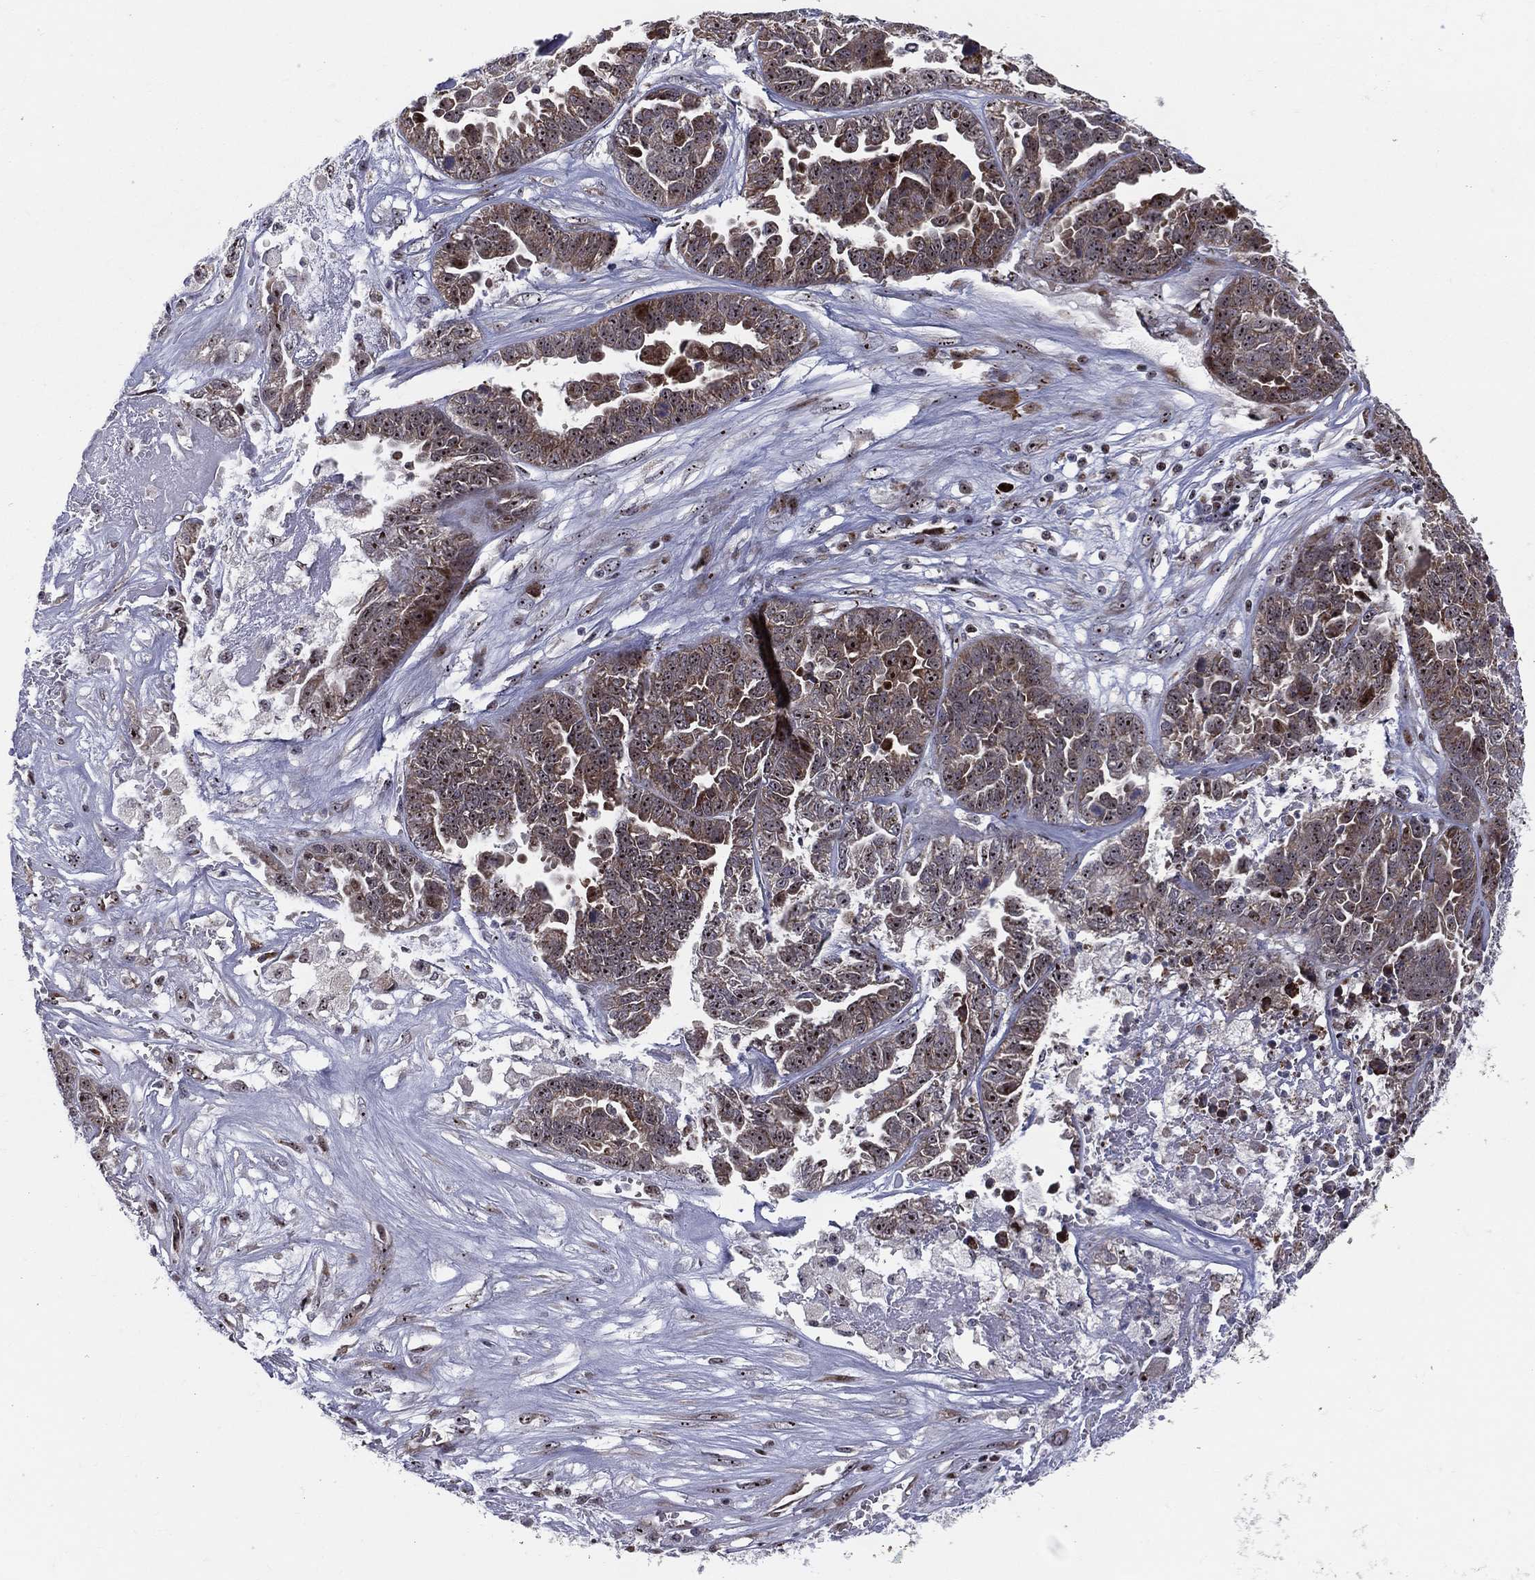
{"staining": {"intensity": "moderate", "quantity": "<25%", "location": "cytoplasmic/membranous,nuclear"}, "tissue": "ovarian cancer", "cell_type": "Tumor cells", "image_type": "cancer", "snomed": [{"axis": "morphology", "description": "Cystadenocarcinoma, serous, NOS"}, {"axis": "topography", "description": "Ovary"}], "caption": "IHC image of neoplastic tissue: serous cystadenocarcinoma (ovarian) stained using immunohistochemistry shows low levels of moderate protein expression localized specifically in the cytoplasmic/membranous and nuclear of tumor cells, appearing as a cytoplasmic/membranous and nuclear brown color.", "gene": "VHL", "patient": {"sex": "female", "age": 87}}